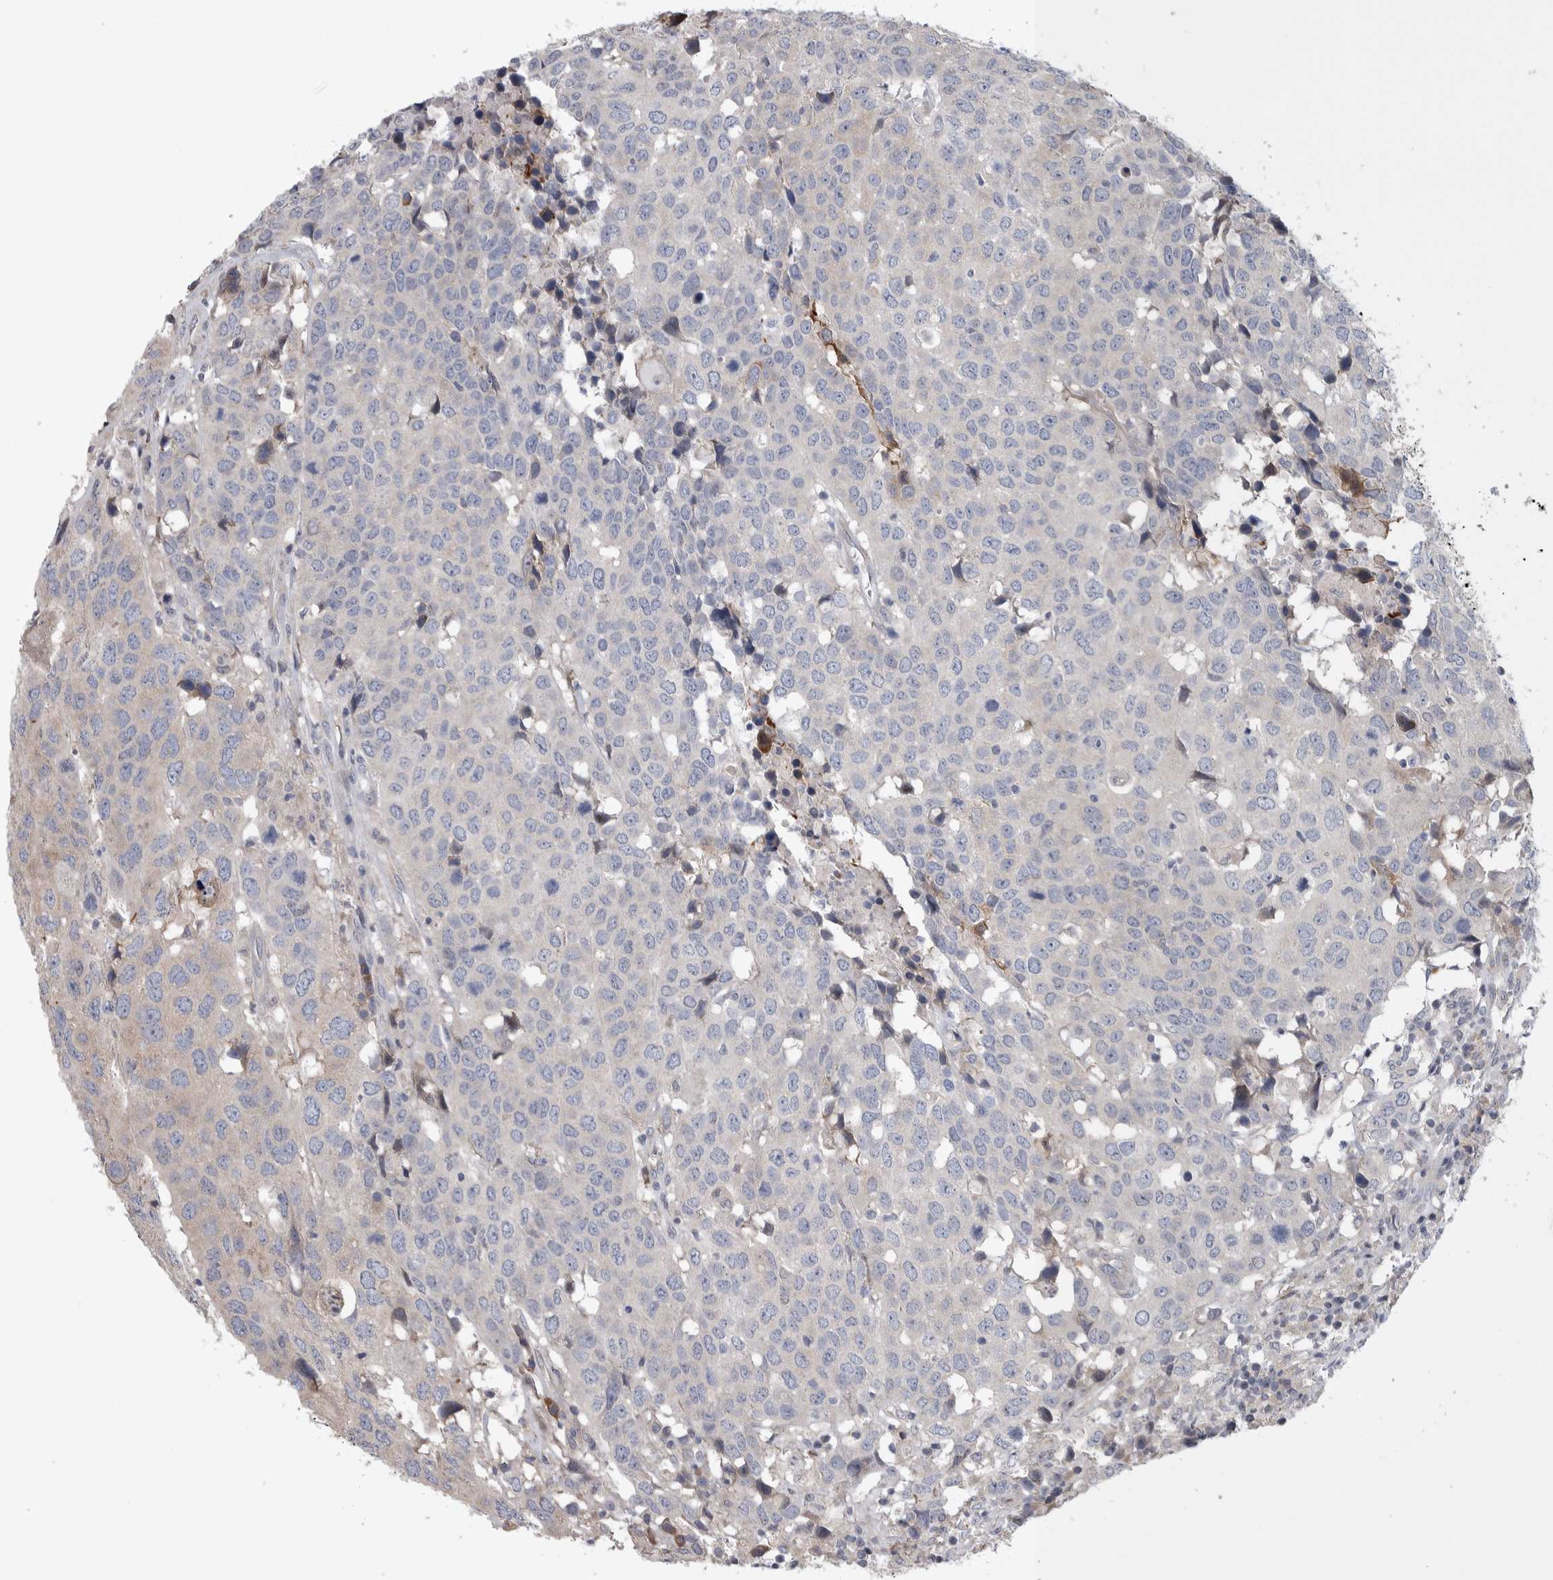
{"staining": {"intensity": "negative", "quantity": "none", "location": "none"}, "tissue": "head and neck cancer", "cell_type": "Tumor cells", "image_type": "cancer", "snomed": [{"axis": "morphology", "description": "Squamous cell carcinoma, NOS"}, {"axis": "topography", "description": "Head-Neck"}], "caption": "An IHC image of squamous cell carcinoma (head and neck) is shown. There is no staining in tumor cells of squamous cell carcinoma (head and neck). (Stains: DAB immunohistochemistry (IHC) with hematoxylin counter stain, Microscopy: brightfield microscopy at high magnification).", "gene": "IBTK", "patient": {"sex": "male", "age": 66}}